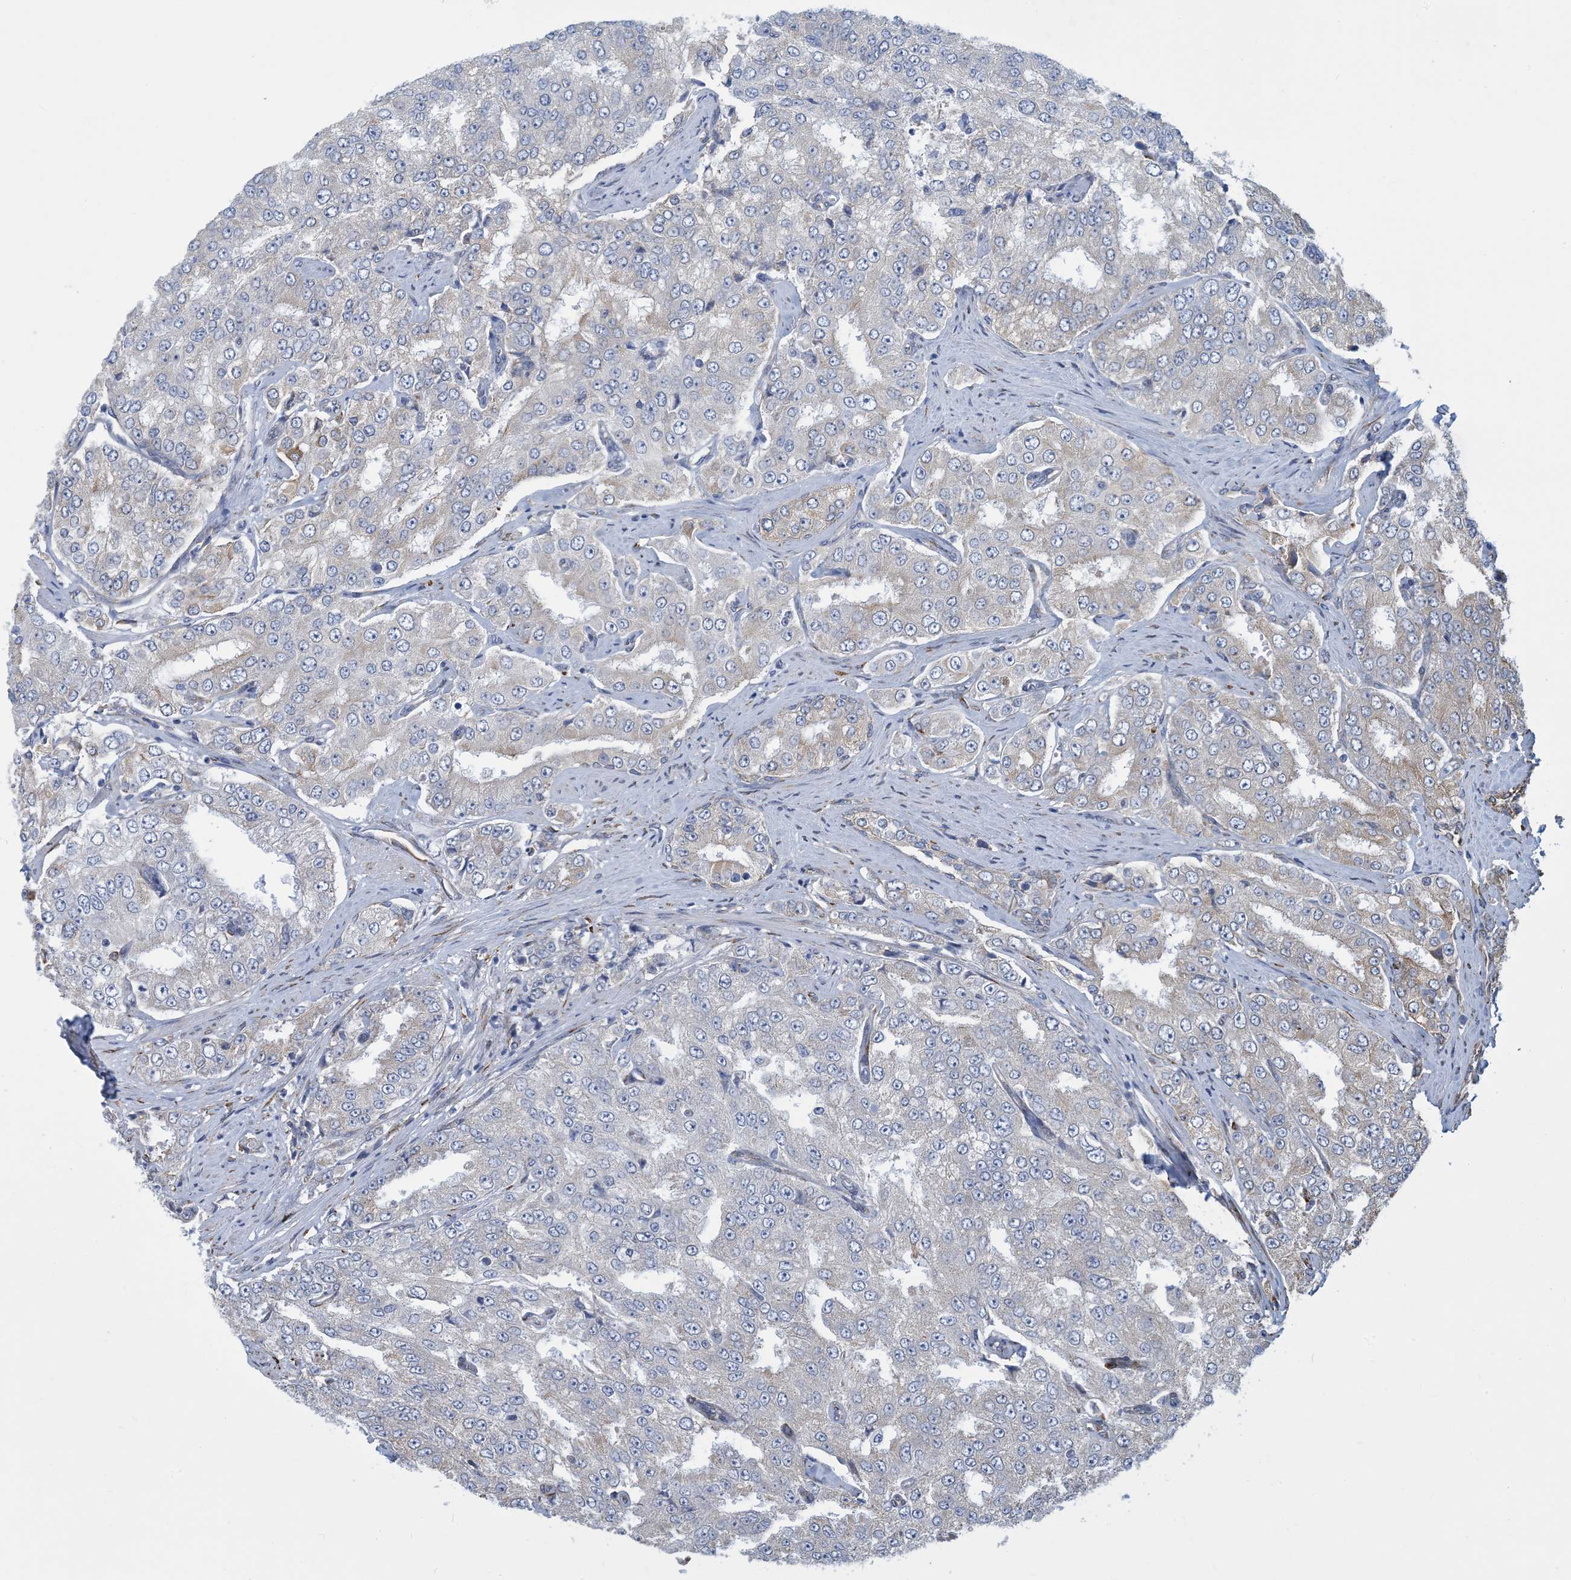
{"staining": {"intensity": "weak", "quantity": "25%-75%", "location": "cytoplasmic/membranous"}, "tissue": "prostate cancer", "cell_type": "Tumor cells", "image_type": "cancer", "snomed": [{"axis": "morphology", "description": "Adenocarcinoma, High grade"}, {"axis": "topography", "description": "Prostate"}], "caption": "Brown immunohistochemical staining in adenocarcinoma (high-grade) (prostate) reveals weak cytoplasmic/membranous positivity in approximately 25%-75% of tumor cells.", "gene": "CCDC14", "patient": {"sex": "male", "age": 58}}